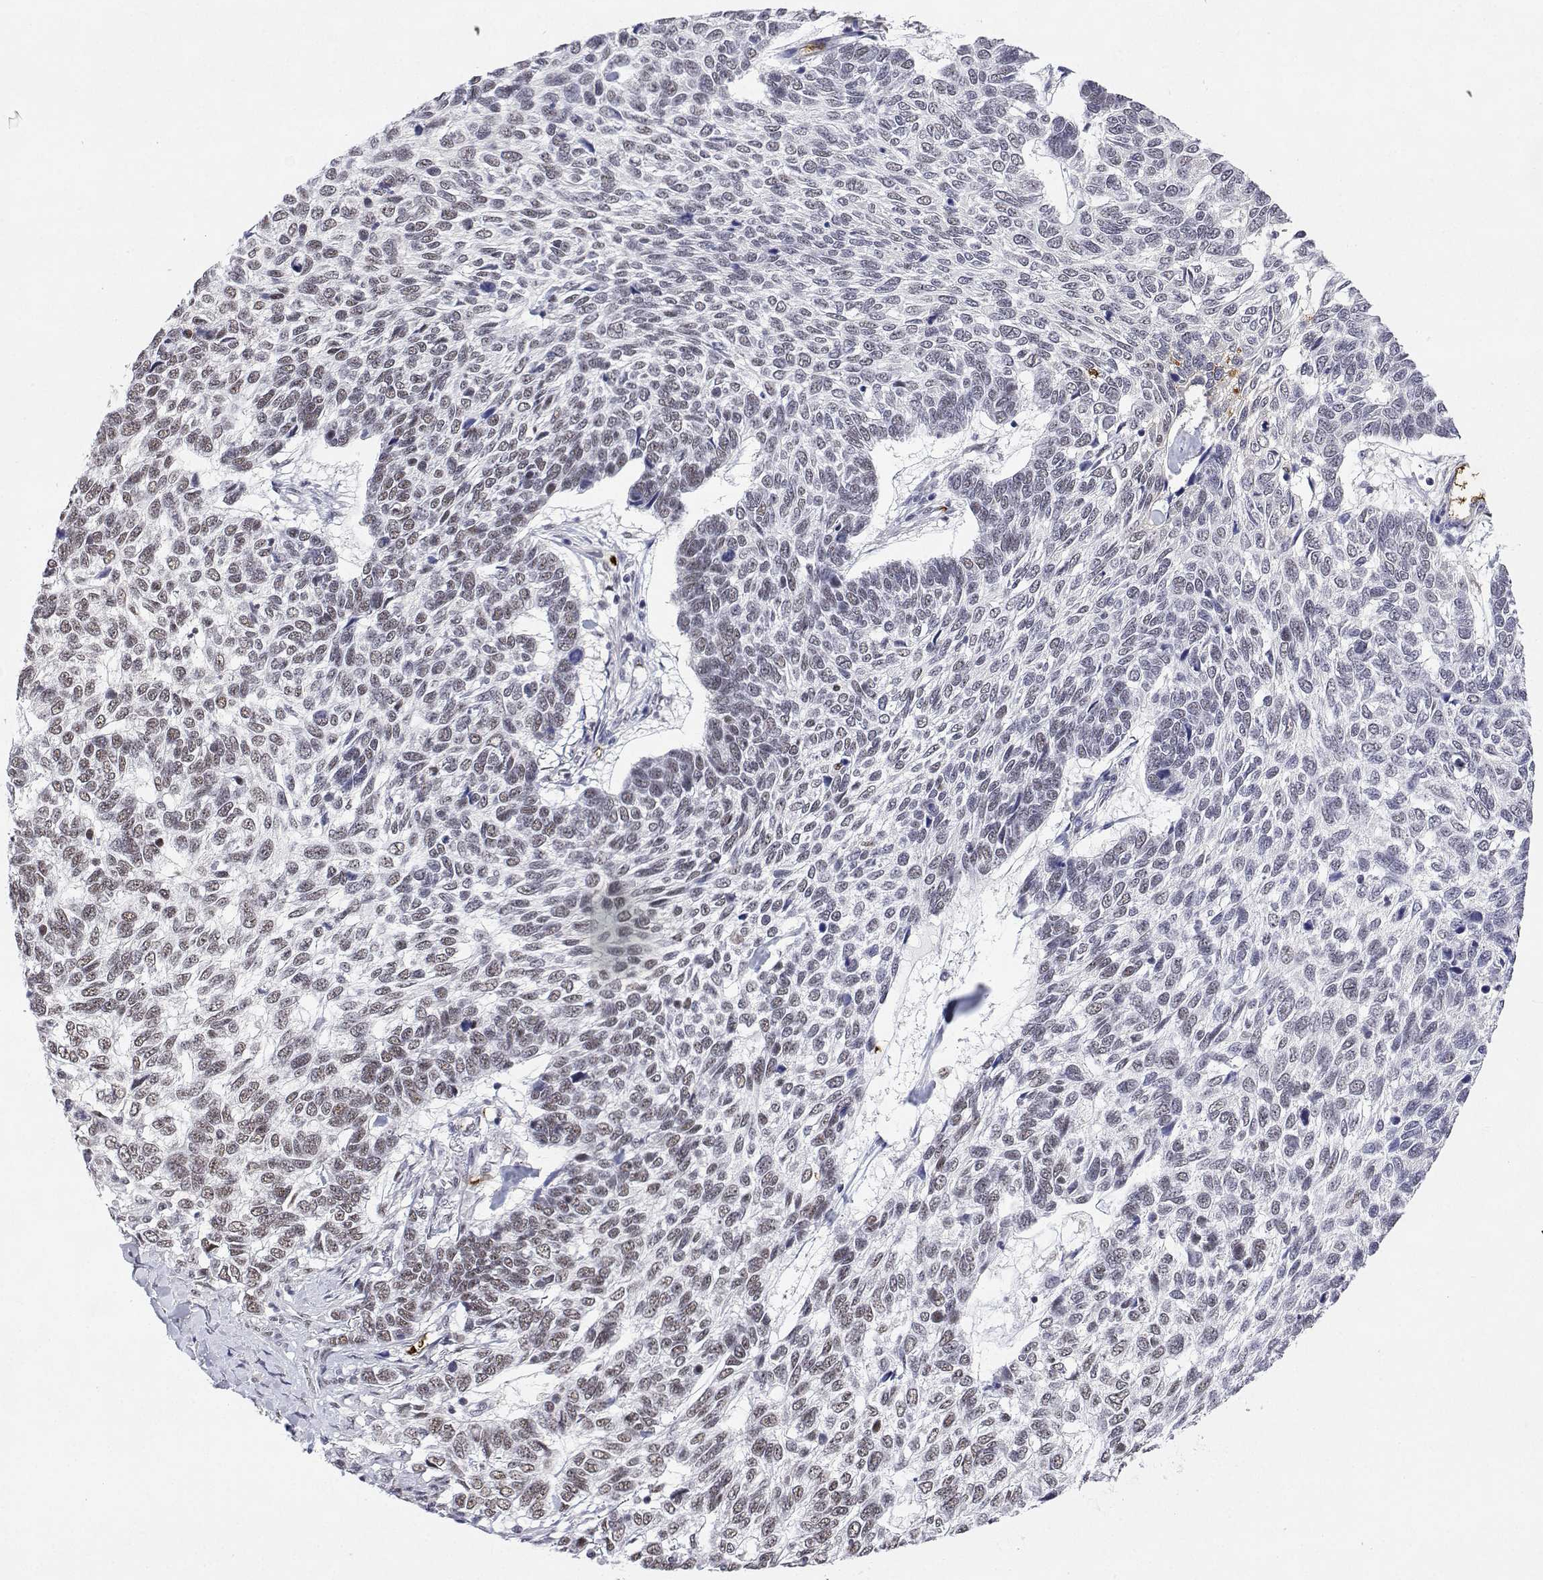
{"staining": {"intensity": "weak", "quantity": "<25%", "location": "nuclear"}, "tissue": "skin cancer", "cell_type": "Tumor cells", "image_type": "cancer", "snomed": [{"axis": "morphology", "description": "Basal cell carcinoma"}, {"axis": "topography", "description": "Skin"}], "caption": "A high-resolution image shows IHC staining of basal cell carcinoma (skin), which shows no significant positivity in tumor cells.", "gene": "ADAR", "patient": {"sex": "female", "age": 65}}